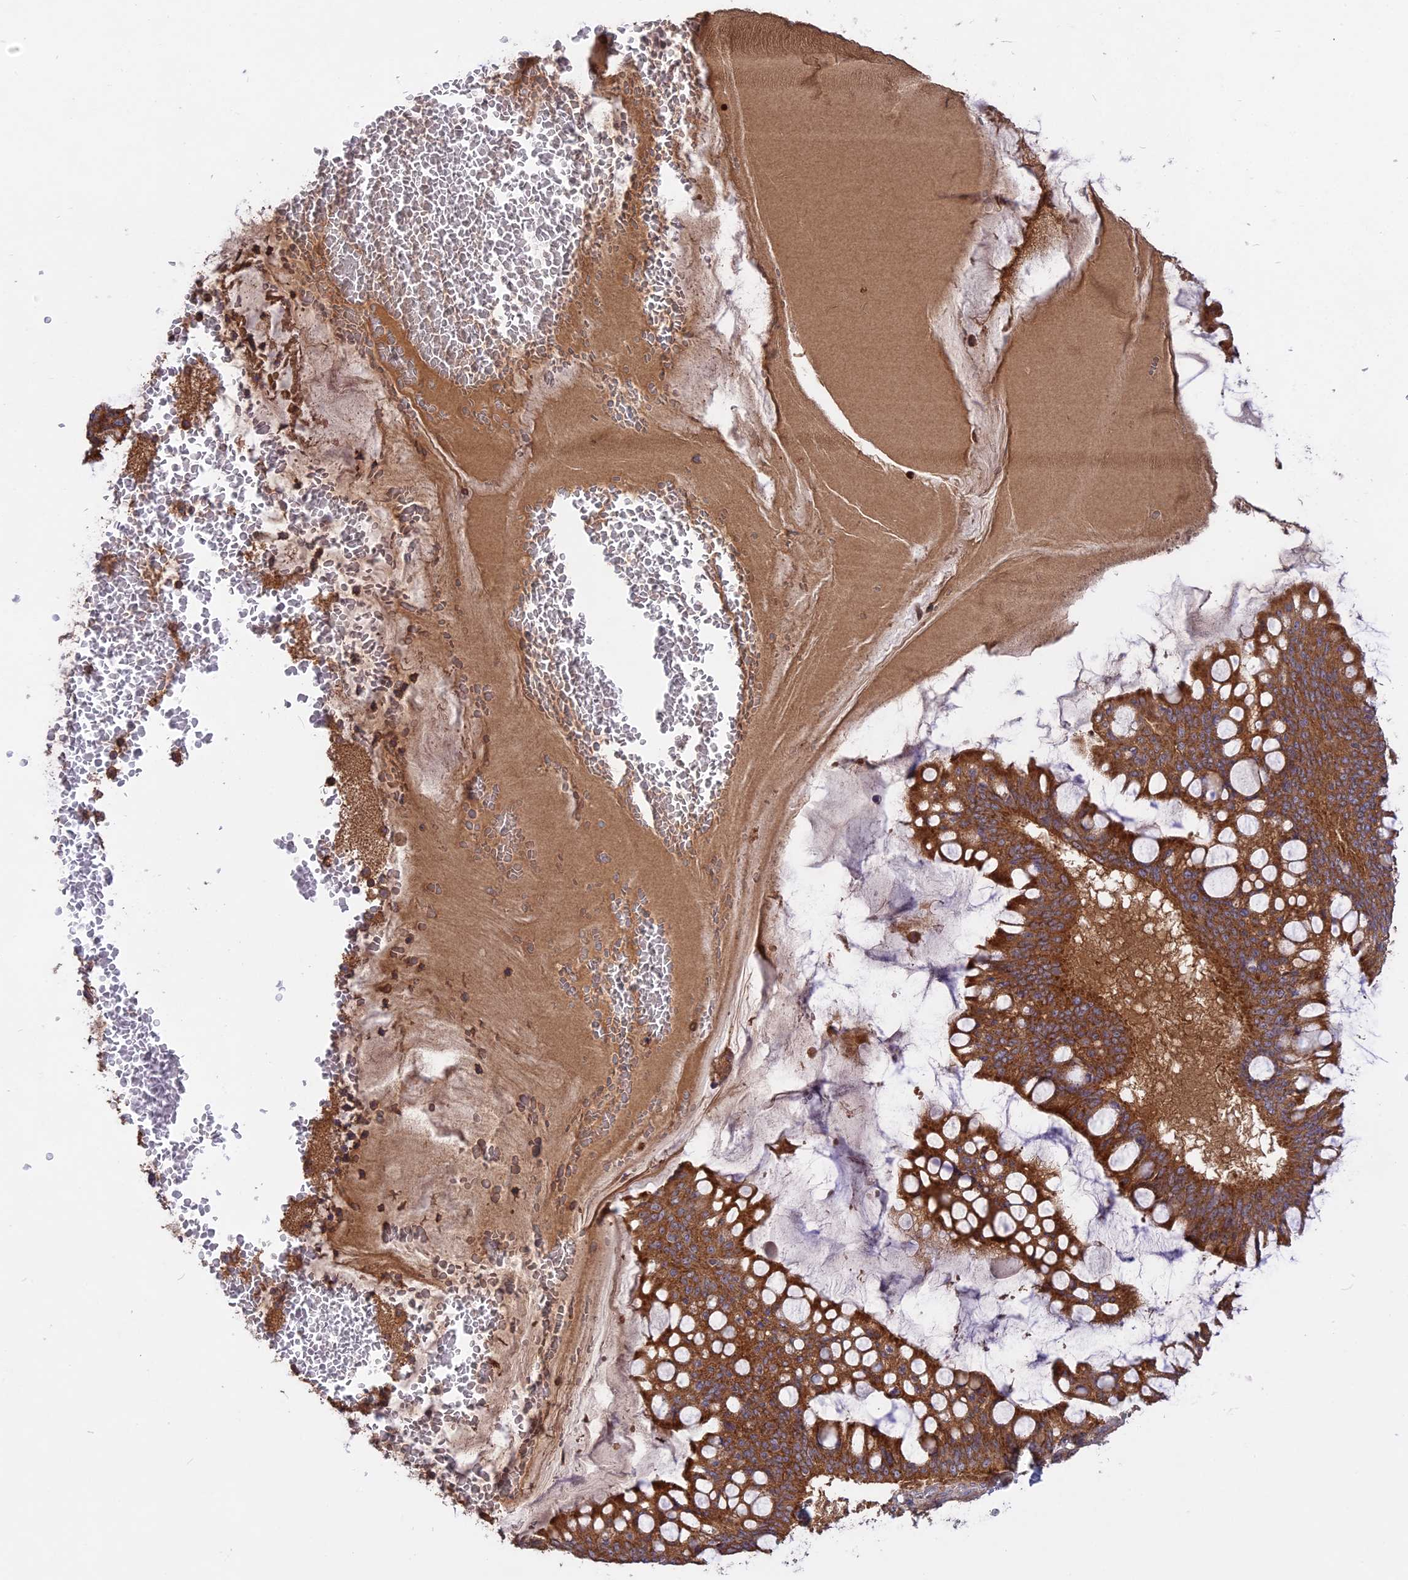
{"staining": {"intensity": "strong", "quantity": ">75%", "location": "cytoplasmic/membranous"}, "tissue": "ovarian cancer", "cell_type": "Tumor cells", "image_type": "cancer", "snomed": [{"axis": "morphology", "description": "Cystadenocarcinoma, mucinous, NOS"}, {"axis": "topography", "description": "Ovary"}], "caption": "Ovarian mucinous cystadenocarcinoma stained with a brown dye demonstrates strong cytoplasmic/membranous positive expression in about >75% of tumor cells.", "gene": "NUDT8", "patient": {"sex": "female", "age": 73}}